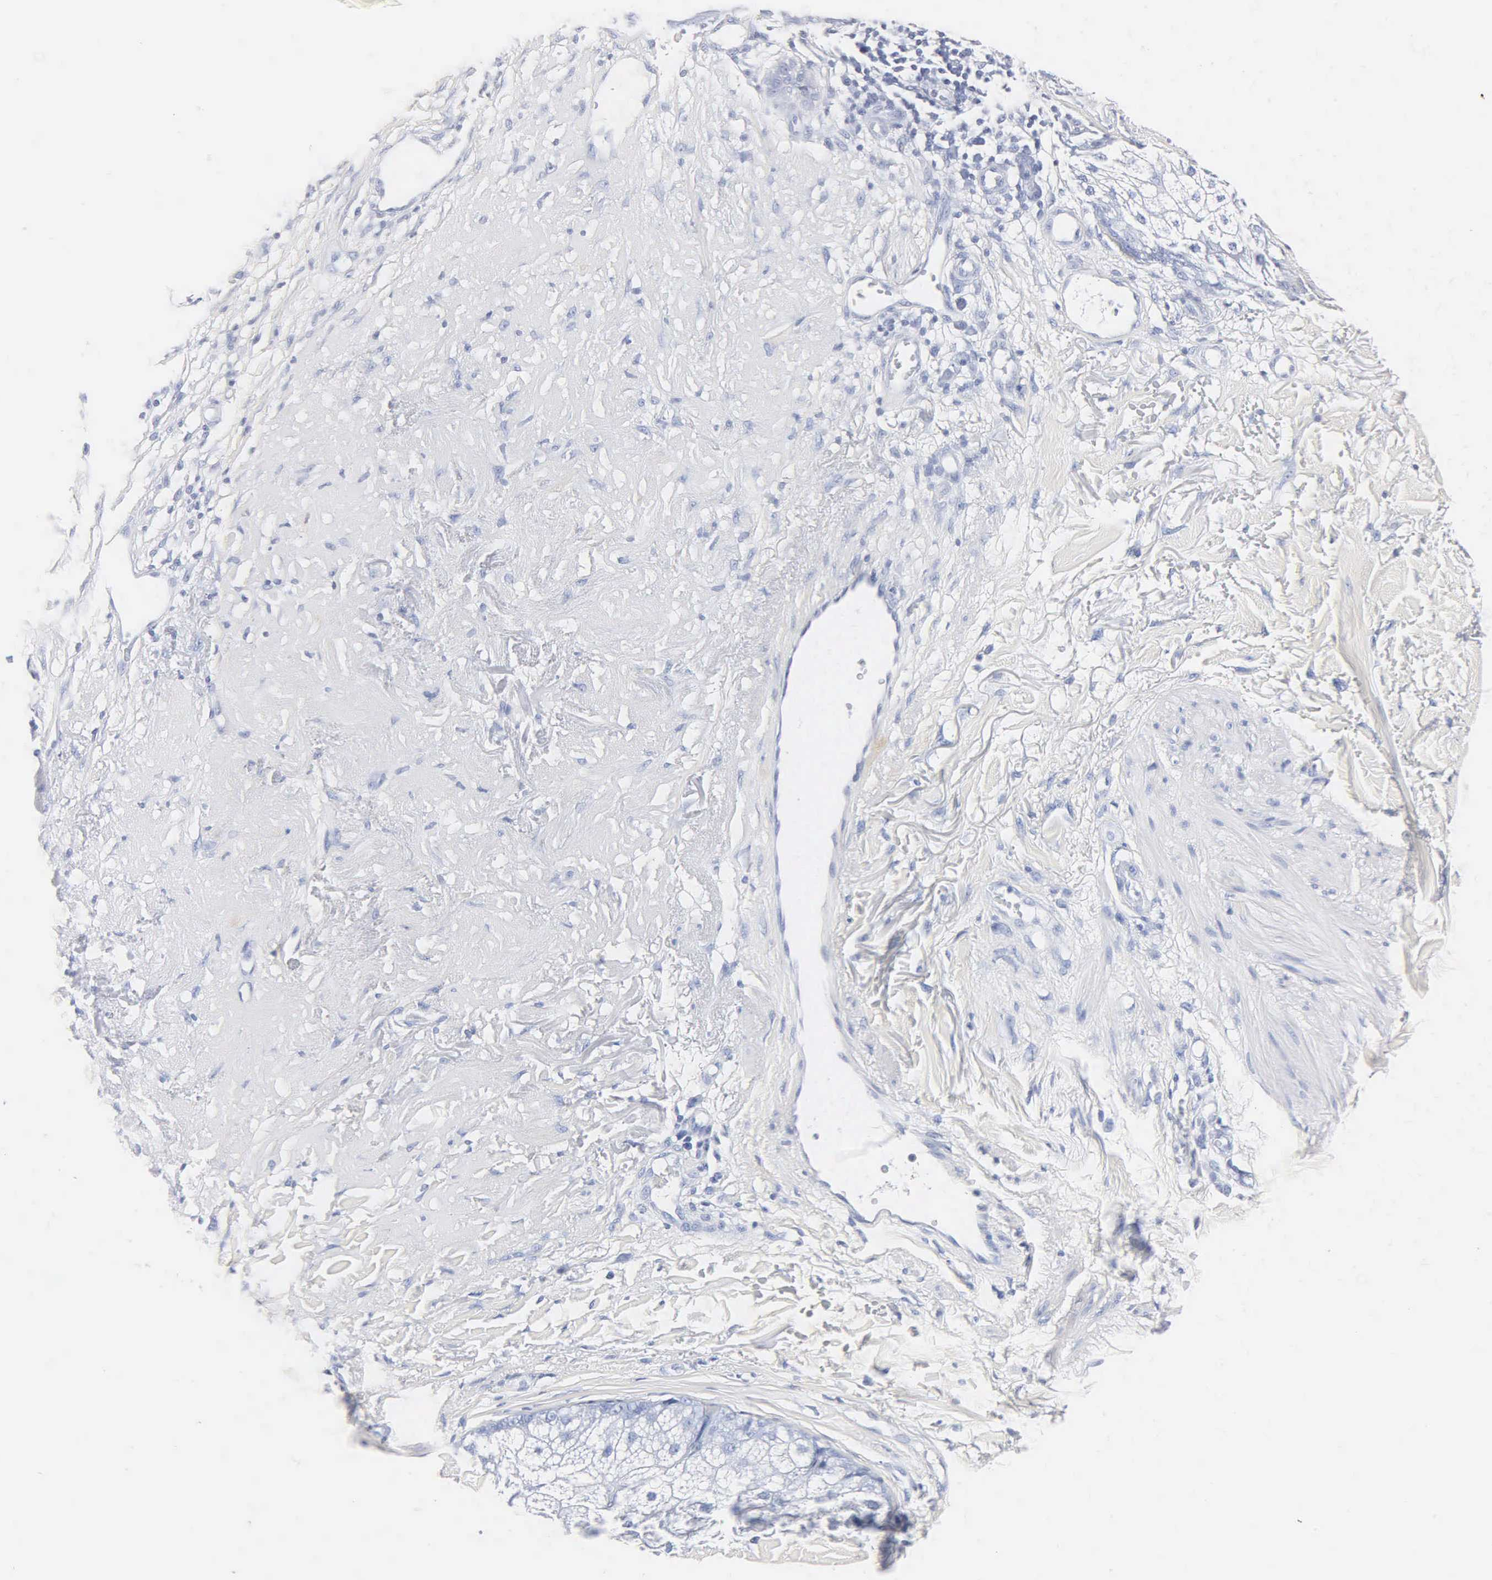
{"staining": {"intensity": "negative", "quantity": "none", "location": "none"}, "tissue": "skin cancer", "cell_type": "Tumor cells", "image_type": "cancer", "snomed": [{"axis": "morphology", "description": "Squamous cell carcinoma, NOS"}, {"axis": "topography", "description": "Skin"}], "caption": "Tumor cells are negative for protein expression in human squamous cell carcinoma (skin). The staining was performed using DAB (3,3'-diaminobenzidine) to visualize the protein expression in brown, while the nuclei were stained in blue with hematoxylin (Magnification: 20x).", "gene": "MB", "patient": {"sex": "male", "age": 77}}